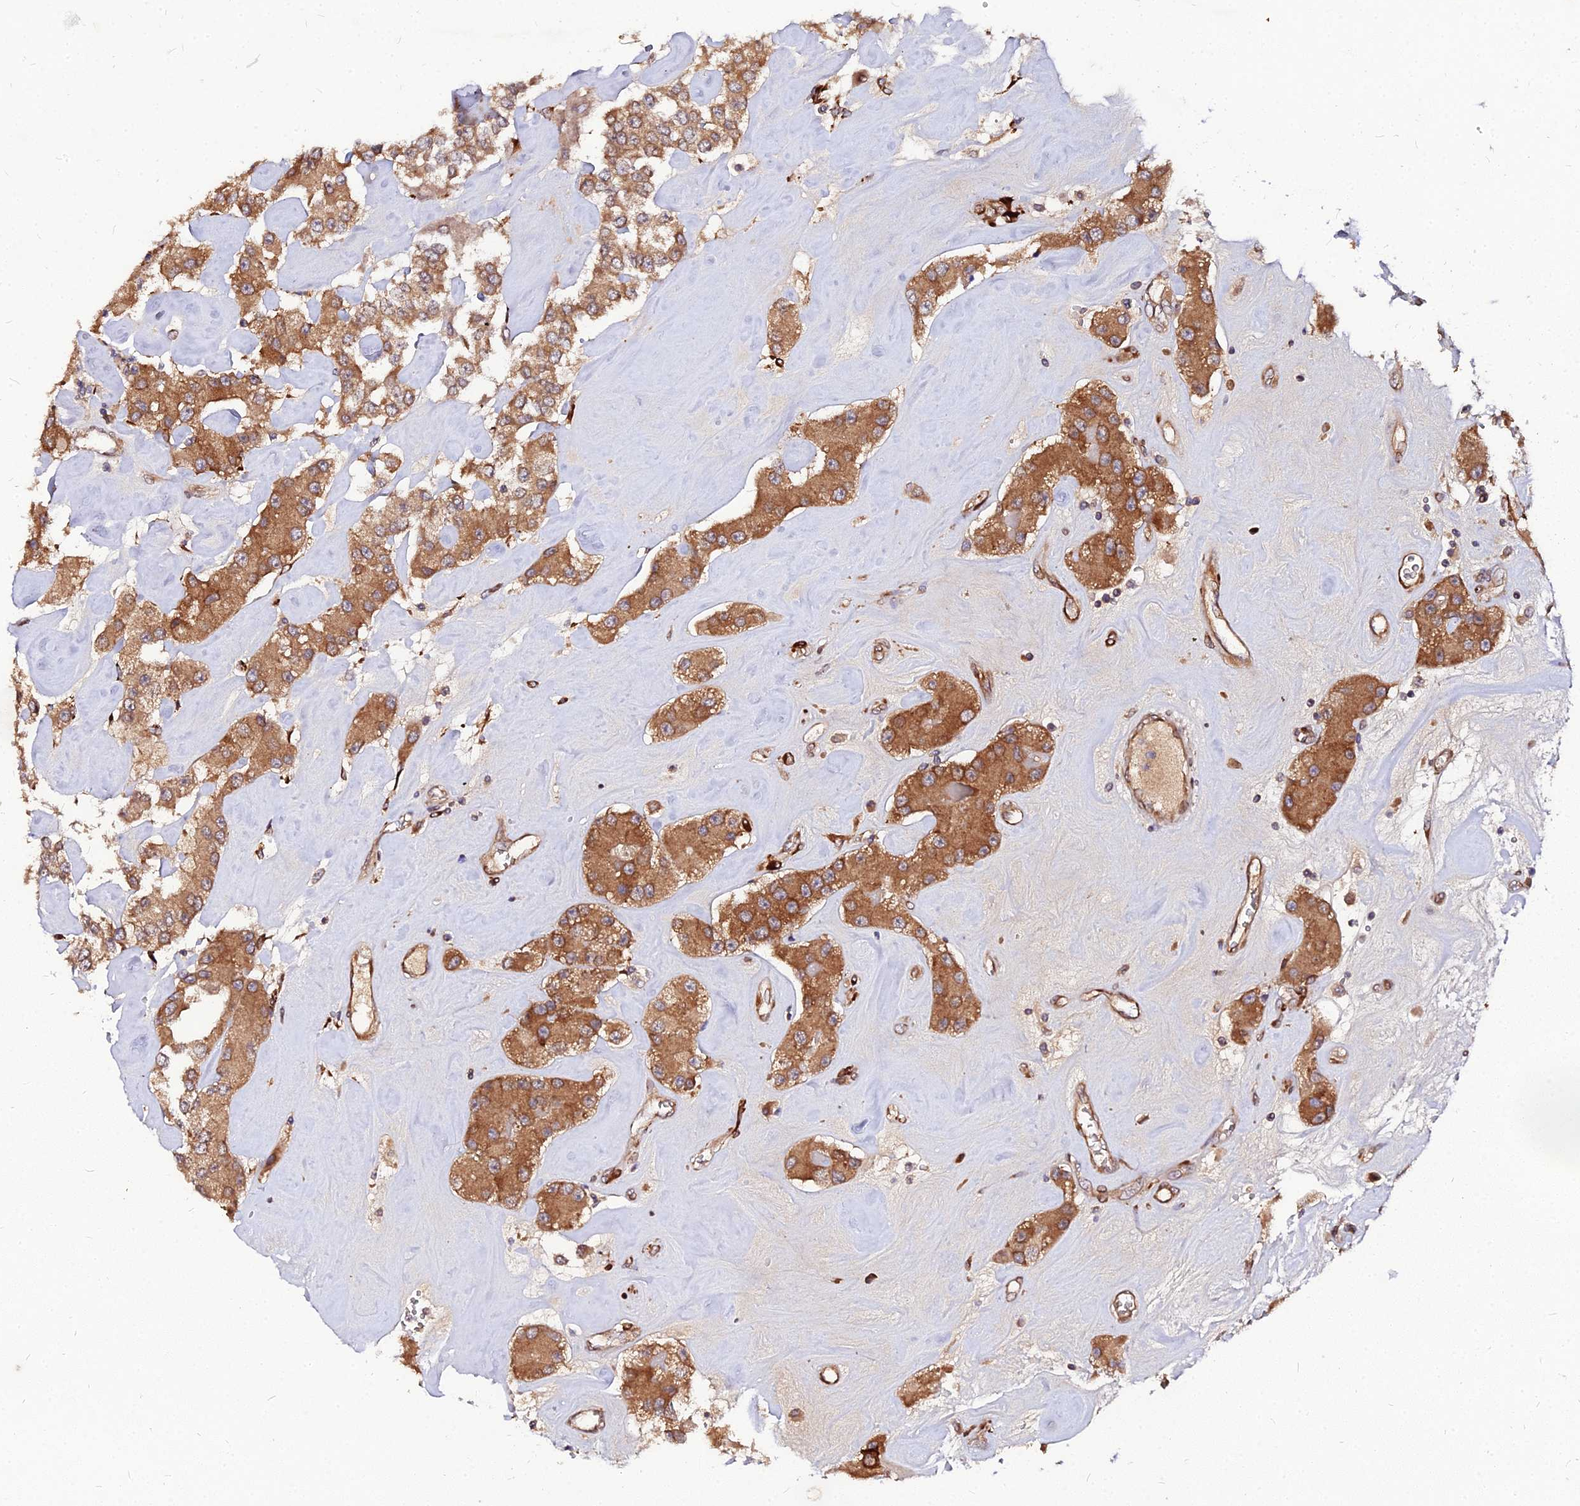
{"staining": {"intensity": "moderate", "quantity": ">75%", "location": "cytoplasmic/membranous"}, "tissue": "carcinoid", "cell_type": "Tumor cells", "image_type": "cancer", "snomed": [{"axis": "morphology", "description": "Carcinoid, malignant, NOS"}, {"axis": "topography", "description": "Pancreas"}], "caption": "Immunohistochemical staining of human malignant carcinoid reveals moderate cytoplasmic/membranous protein staining in approximately >75% of tumor cells.", "gene": "PDE4D", "patient": {"sex": "male", "age": 41}}